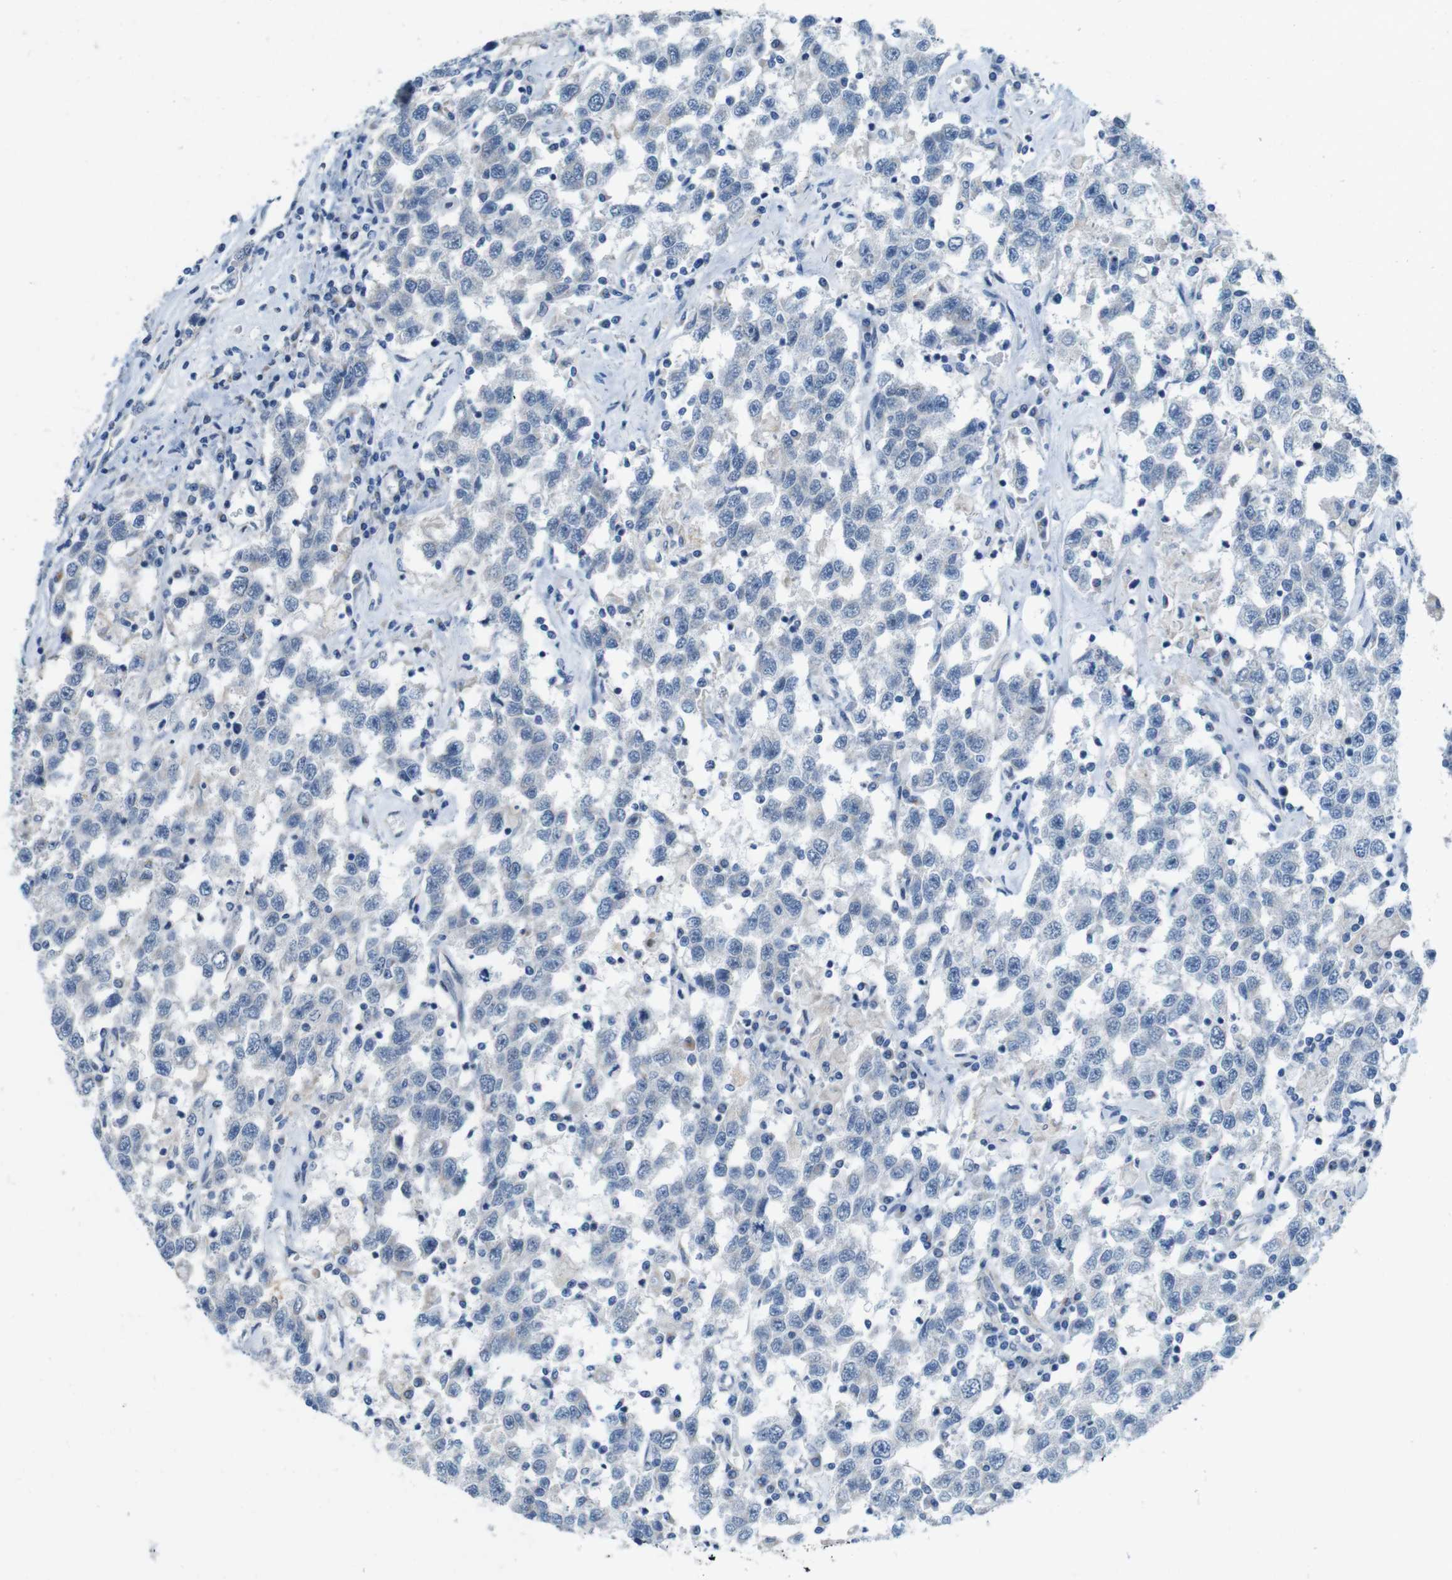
{"staining": {"intensity": "negative", "quantity": "none", "location": "none"}, "tissue": "testis cancer", "cell_type": "Tumor cells", "image_type": "cancer", "snomed": [{"axis": "morphology", "description": "Seminoma, NOS"}, {"axis": "topography", "description": "Testis"}], "caption": "High magnification brightfield microscopy of seminoma (testis) stained with DAB (3,3'-diaminobenzidine) (brown) and counterstained with hematoxylin (blue): tumor cells show no significant expression. The staining is performed using DAB (3,3'-diaminobenzidine) brown chromogen with nuclei counter-stained in using hematoxylin.", "gene": "SKI", "patient": {"sex": "male", "age": 41}}